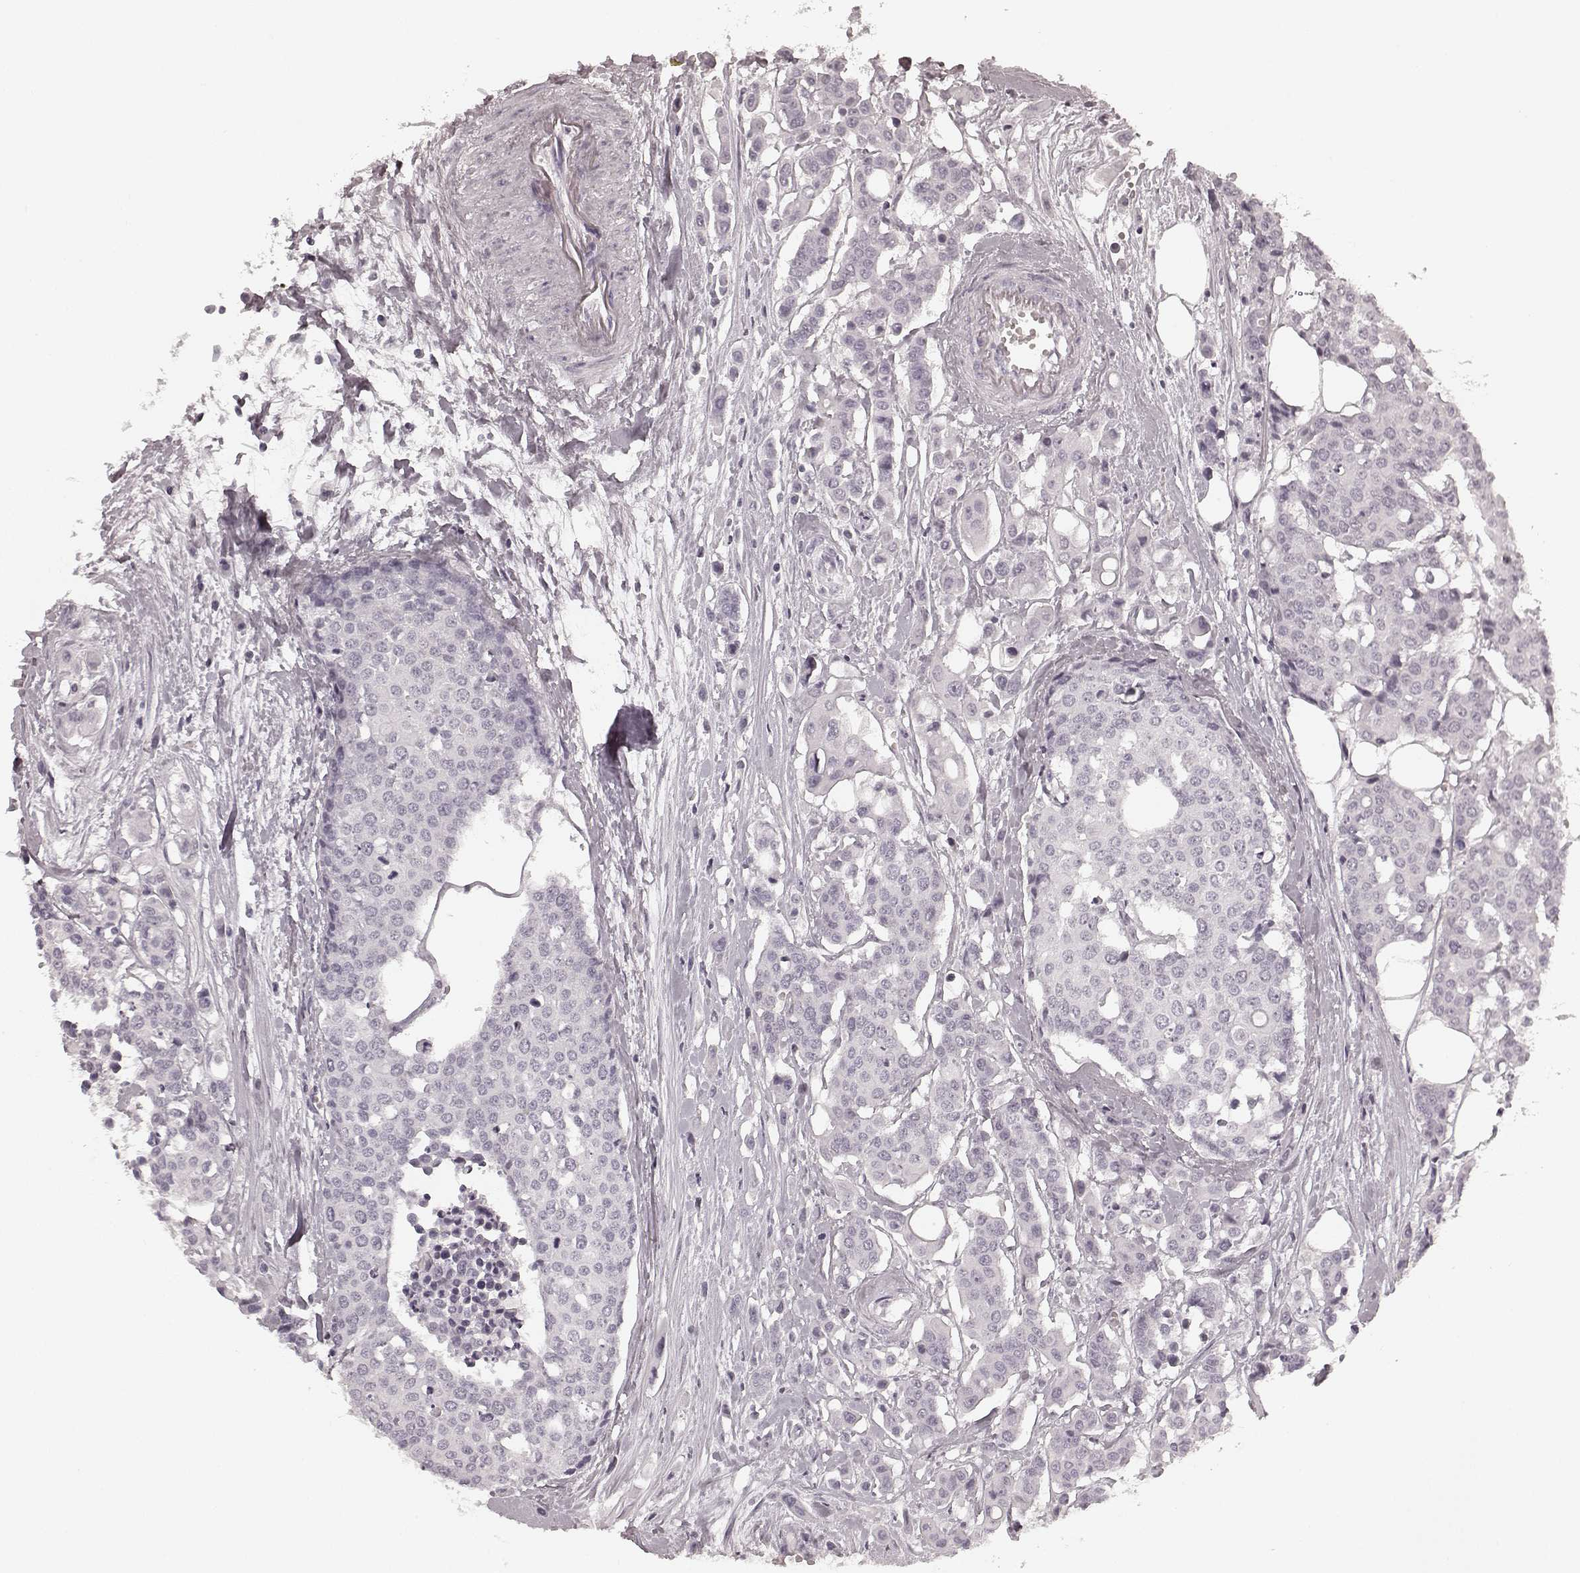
{"staining": {"intensity": "negative", "quantity": "none", "location": "none"}, "tissue": "carcinoid", "cell_type": "Tumor cells", "image_type": "cancer", "snomed": [{"axis": "morphology", "description": "Carcinoid, malignant, NOS"}, {"axis": "topography", "description": "Colon"}], "caption": "Tumor cells show no significant protein expression in carcinoid.", "gene": "TMPRSS15", "patient": {"sex": "male", "age": 81}}